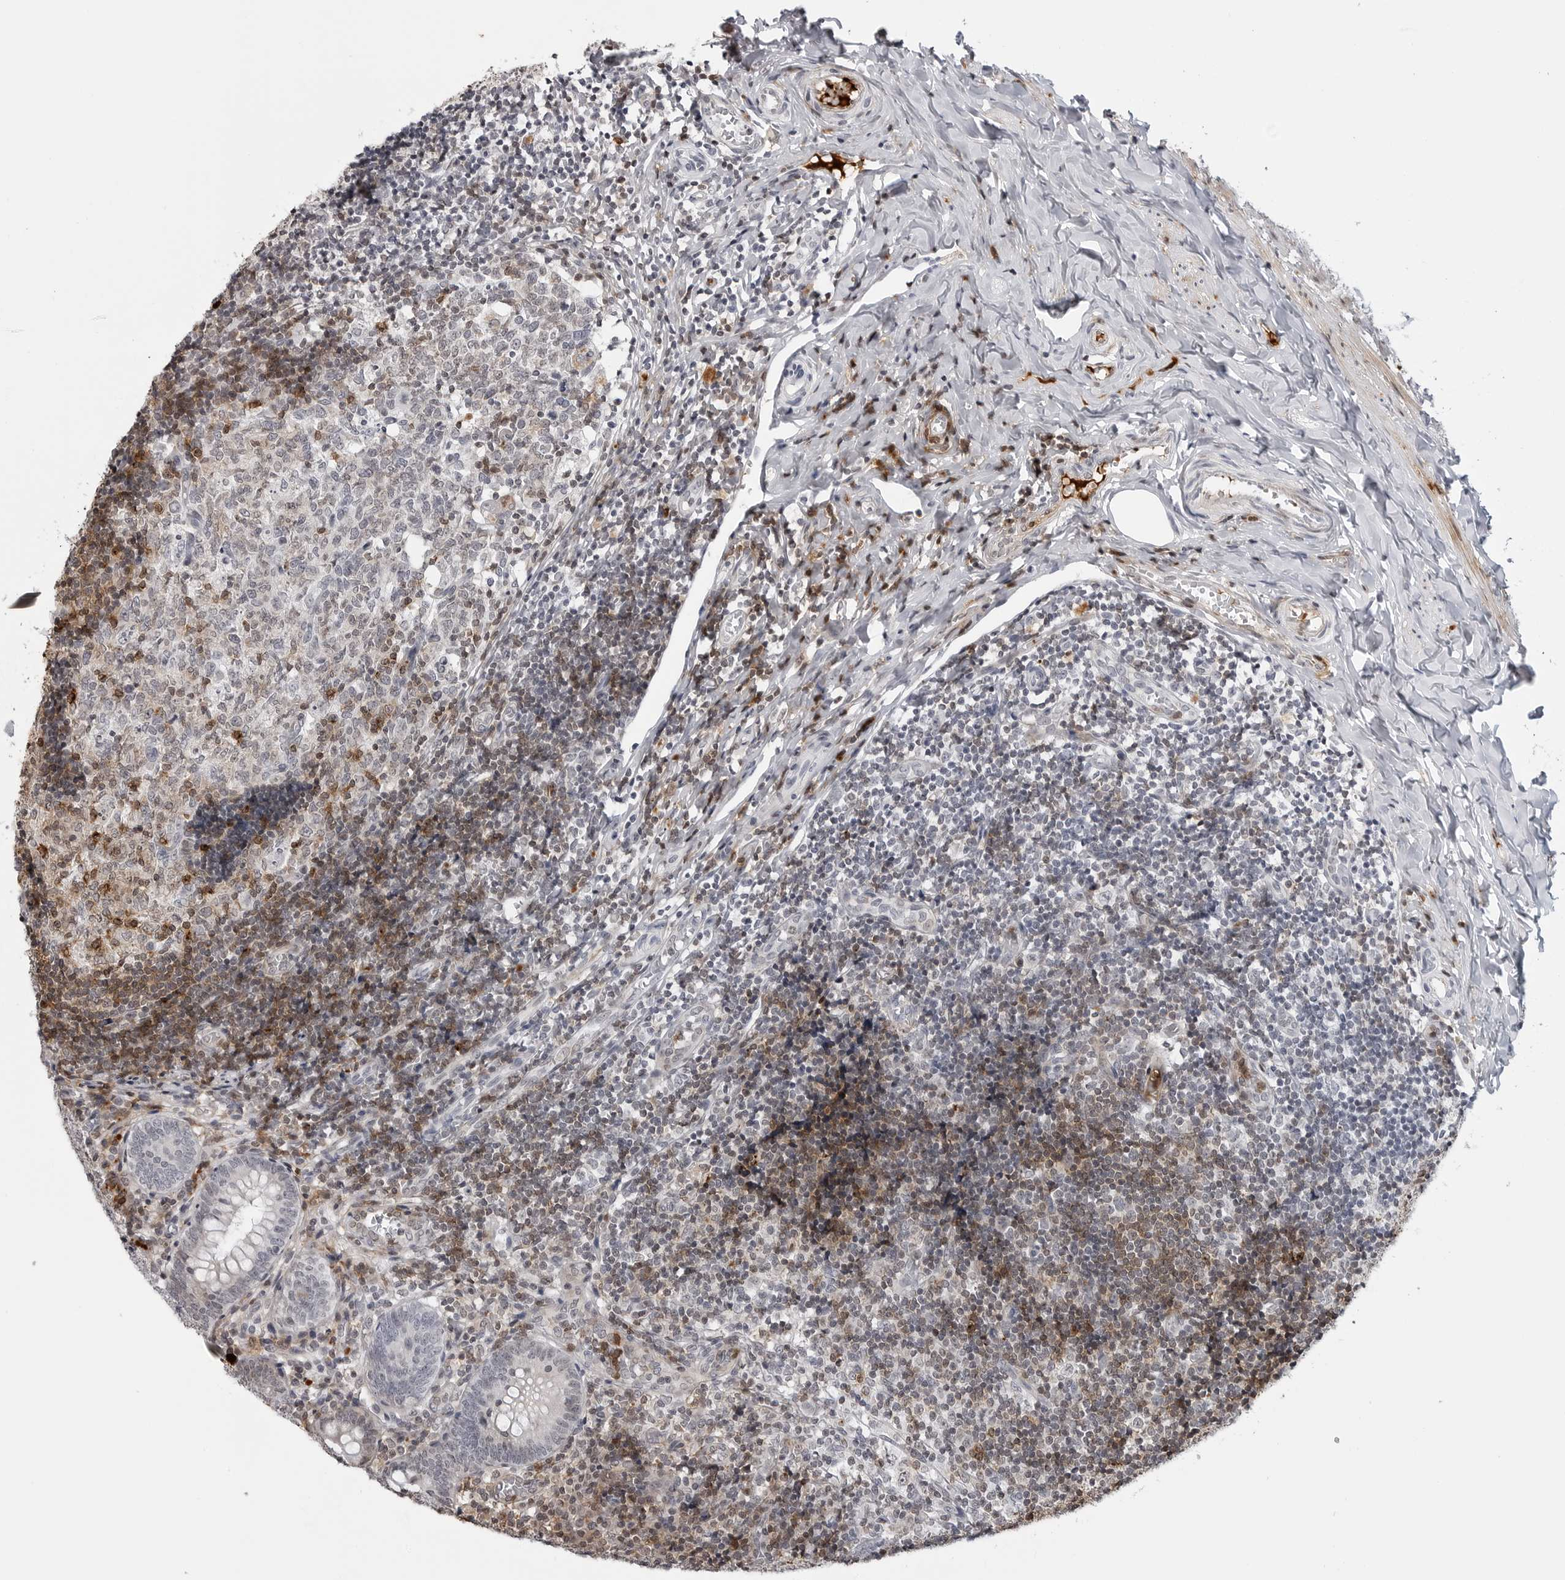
{"staining": {"intensity": "strong", "quantity": "<25%", "location": "cytoplasmic/membranous"}, "tissue": "appendix", "cell_type": "Glandular cells", "image_type": "normal", "snomed": [{"axis": "morphology", "description": "Normal tissue, NOS"}, {"axis": "topography", "description": "Appendix"}], "caption": "Immunohistochemical staining of normal human appendix demonstrates <25% levels of strong cytoplasmic/membranous protein staining in approximately <25% of glandular cells.", "gene": "CXCR5", "patient": {"sex": "male", "age": 8}}